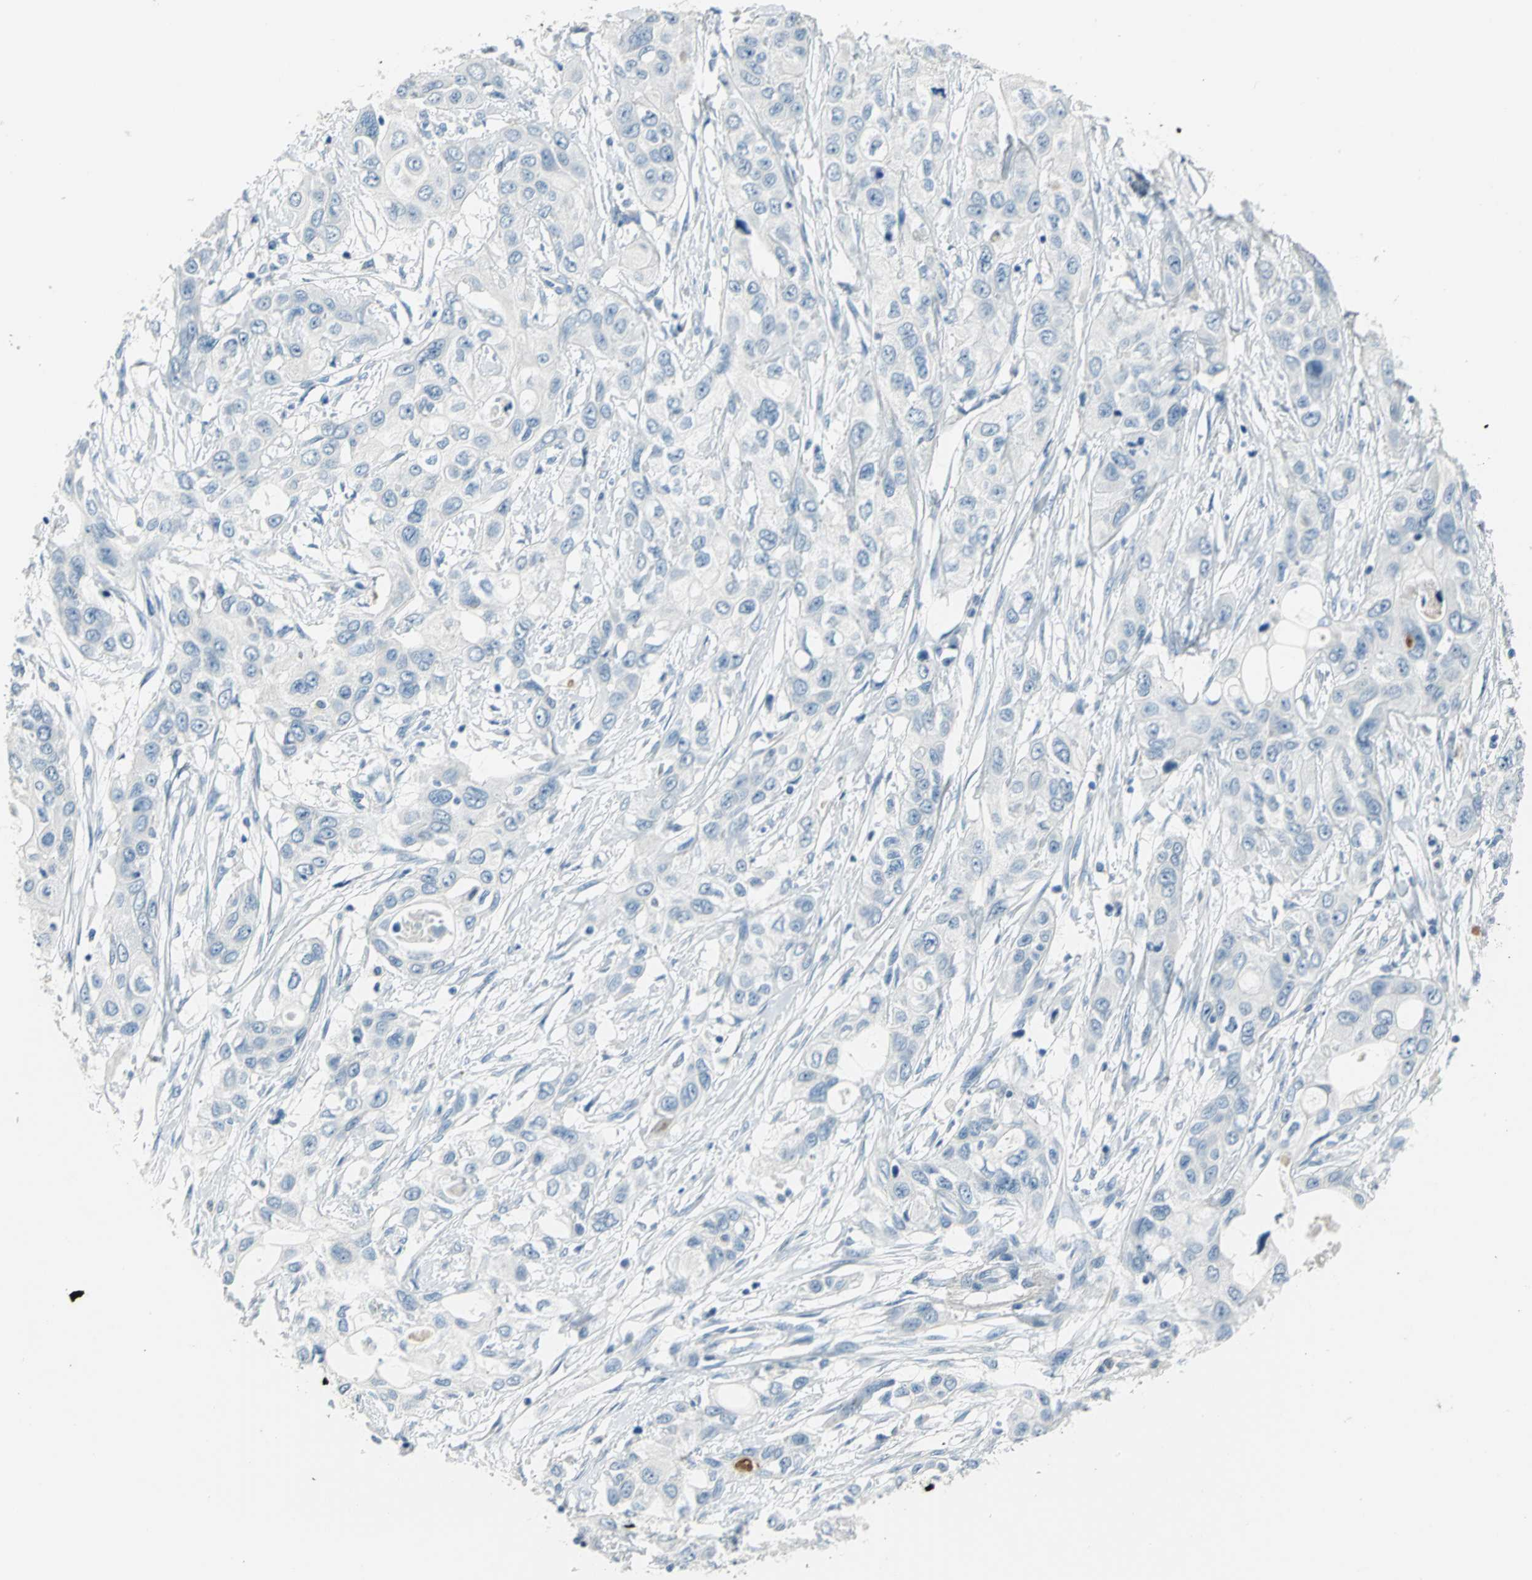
{"staining": {"intensity": "negative", "quantity": "none", "location": "none"}, "tissue": "pancreatic cancer", "cell_type": "Tumor cells", "image_type": "cancer", "snomed": [{"axis": "morphology", "description": "Adenocarcinoma, NOS"}, {"axis": "topography", "description": "Pancreas"}], "caption": "This is an immunohistochemistry (IHC) histopathology image of pancreatic adenocarcinoma. There is no expression in tumor cells.", "gene": "ZIC1", "patient": {"sex": "female", "age": 70}}